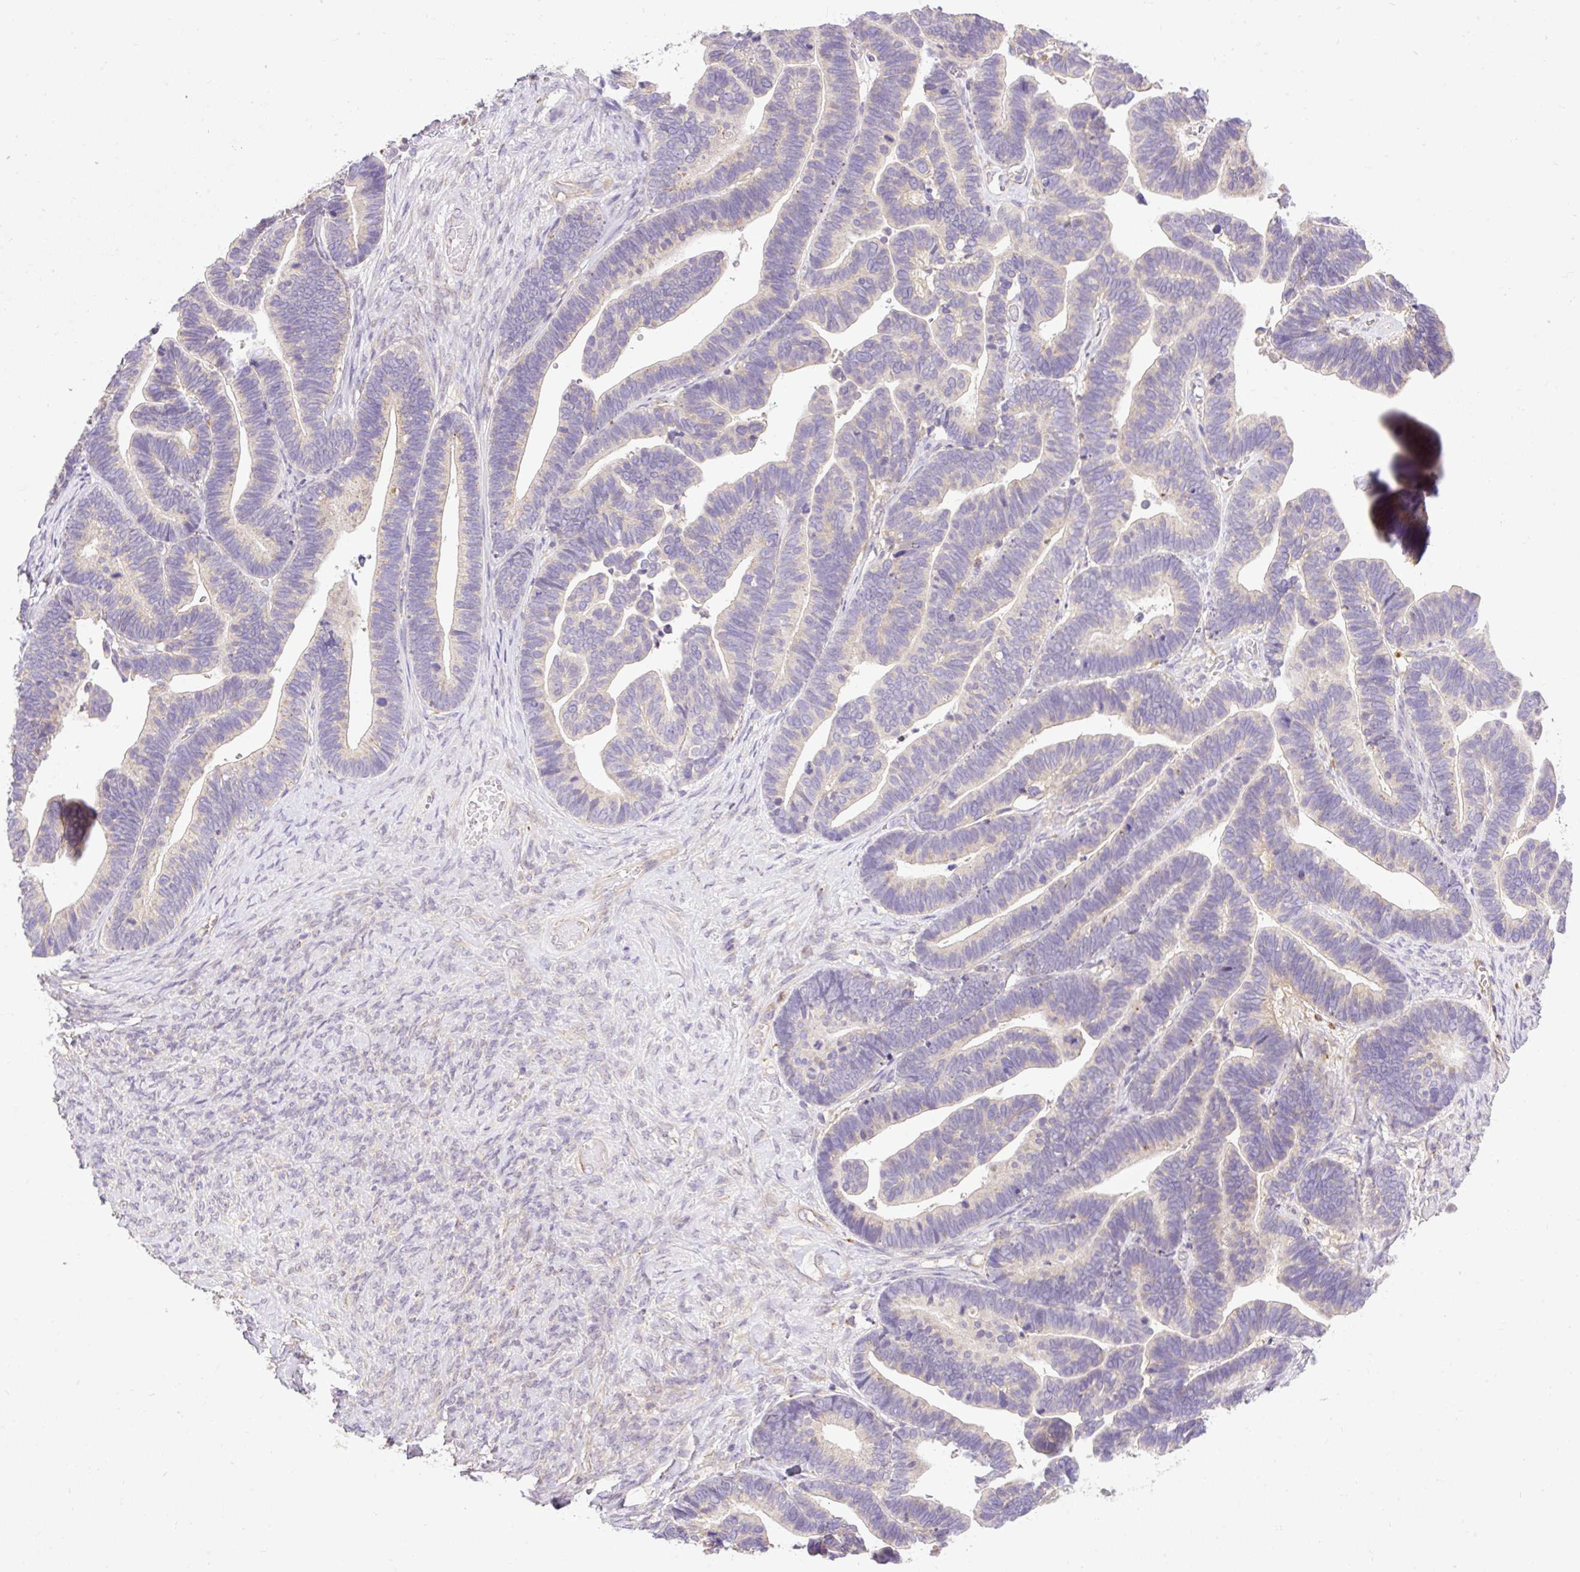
{"staining": {"intensity": "negative", "quantity": "none", "location": "none"}, "tissue": "ovarian cancer", "cell_type": "Tumor cells", "image_type": "cancer", "snomed": [{"axis": "morphology", "description": "Cystadenocarcinoma, serous, NOS"}, {"axis": "topography", "description": "Ovary"}], "caption": "Immunohistochemistry micrograph of human serous cystadenocarcinoma (ovarian) stained for a protein (brown), which shows no staining in tumor cells.", "gene": "HEXB", "patient": {"sex": "female", "age": 56}}